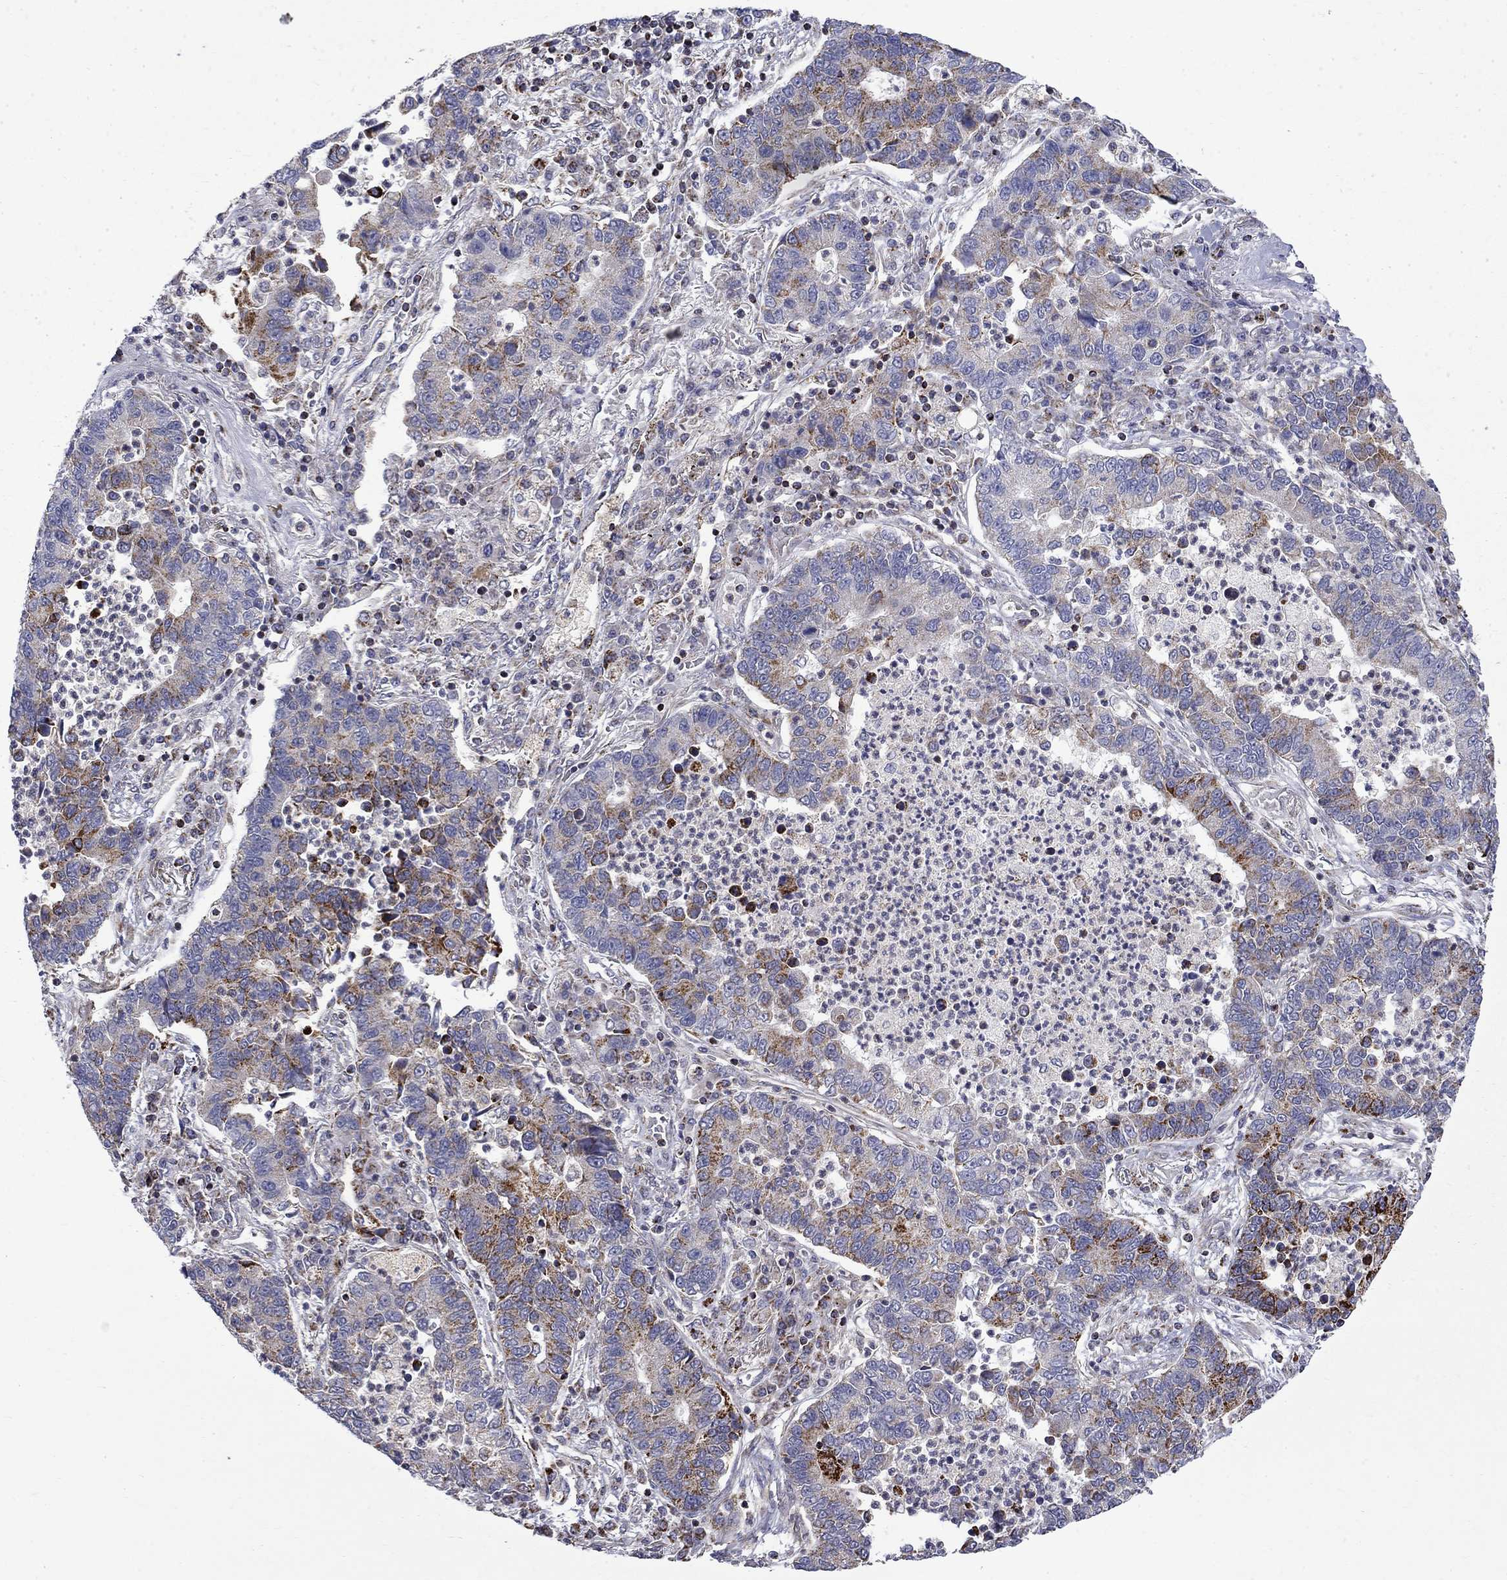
{"staining": {"intensity": "strong", "quantity": "<25%", "location": "cytoplasmic/membranous"}, "tissue": "lung cancer", "cell_type": "Tumor cells", "image_type": "cancer", "snomed": [{"axis": "morphology", "description": "Adenocarcinoma, NOS"}, {"axis": "topography", "description": "Lung"}], "caption": "Strong cytoplasmic/membranous protein positivity is identified in approximately <25% of tumor cells in adenocarcinoma (lung). The staining was performed using DAB (3,3'-diaminobenzidine) to visualize the protein expression in brown, while the nuclei were stained in blue with hematoxylin (Magnification: 20x).", "gene": "PCBP3", "patient": {"sex": "female", "age": 57}}